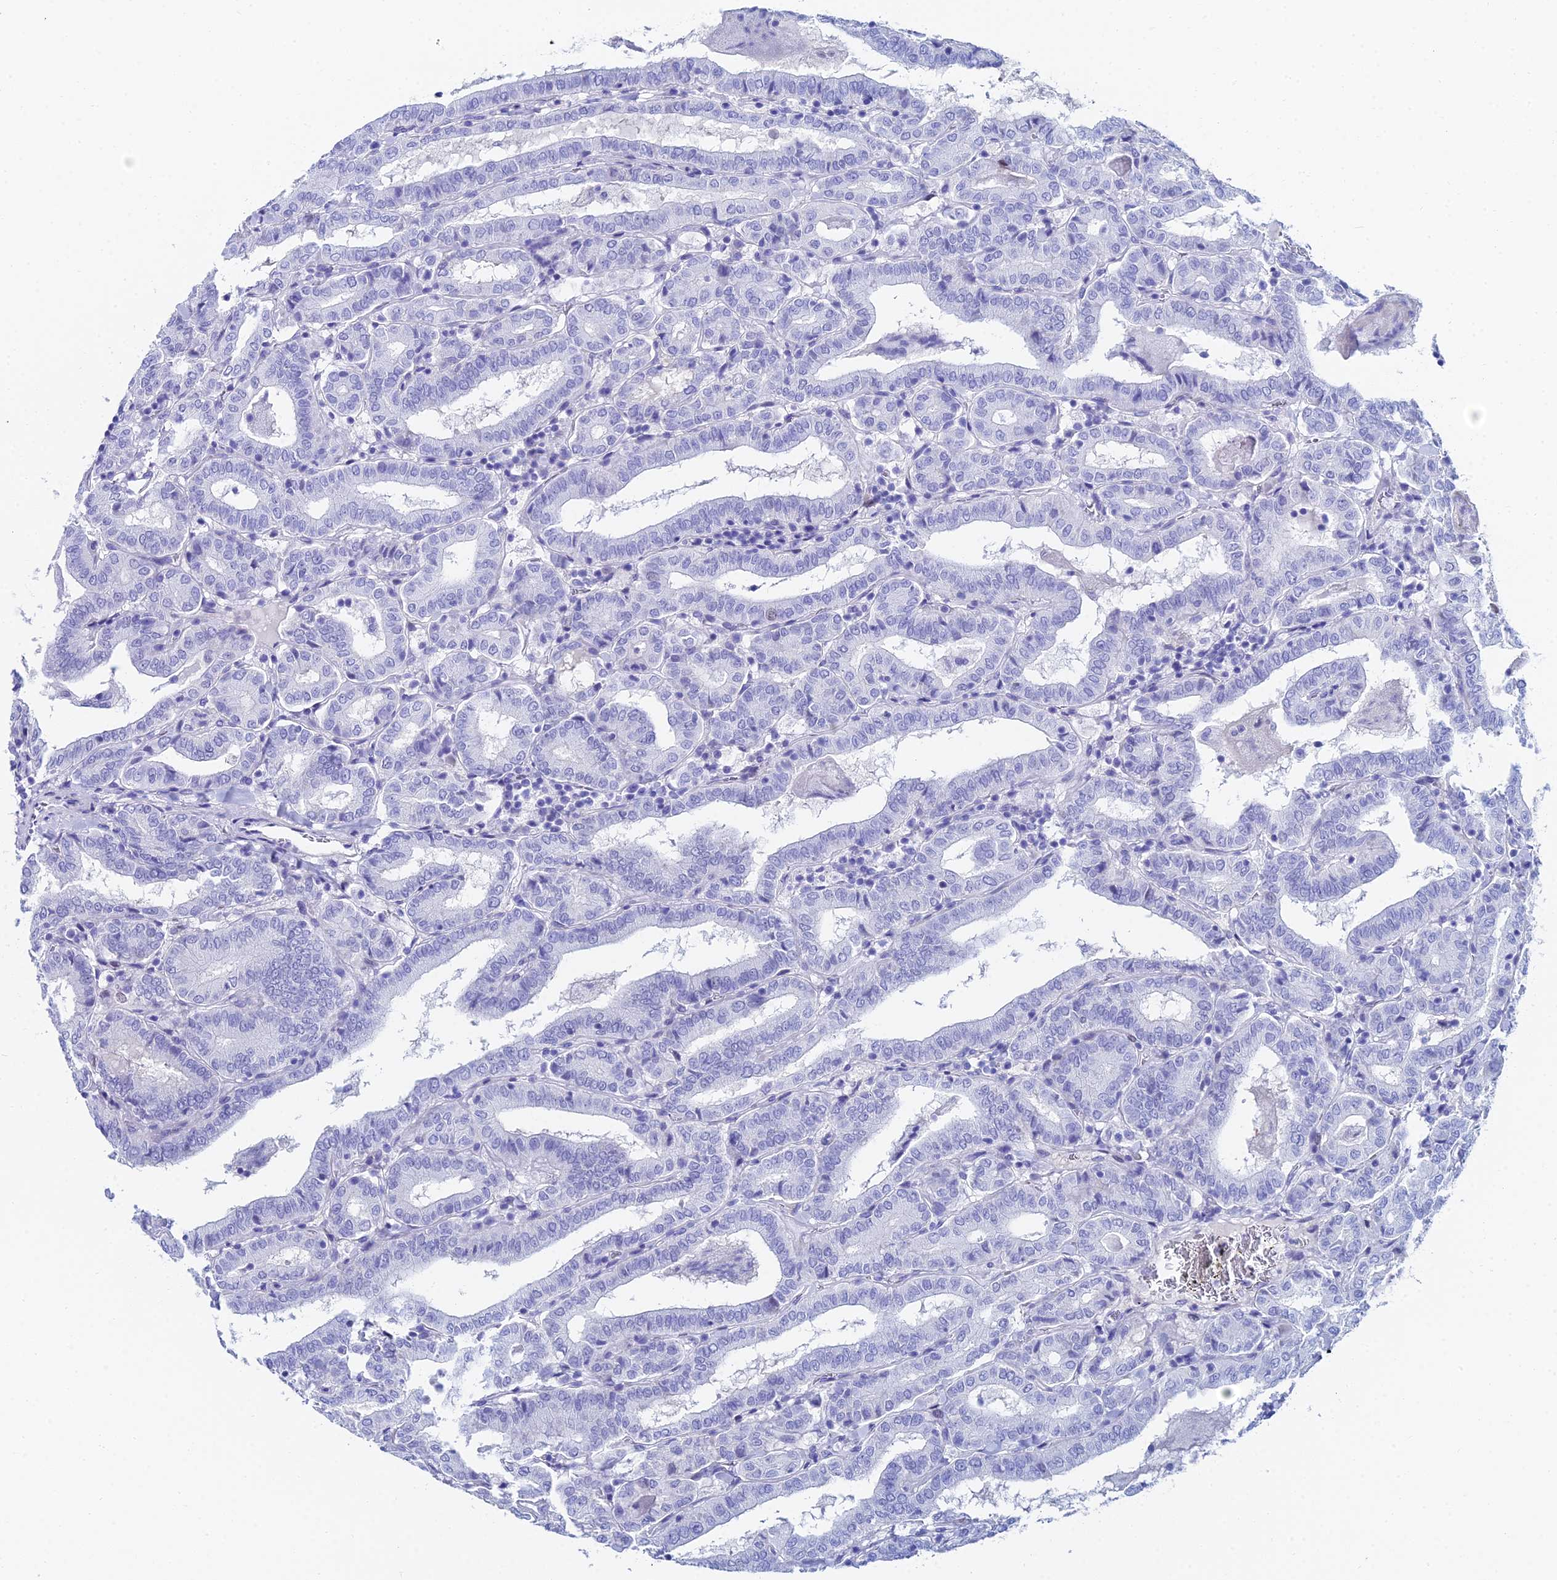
{"staining": {"intensity": "negative", "quantity": "none", "location": "none"}, "tissue": "thyroid cancer", "cell_type": "Tumor cells", "image_type": "cancer", "snomed": [{"axis": "morphology", "description": "Papillary adenocarcinoma, NOS"}, {"axis": "topography", "description": "Thyroid gland"}], "caption": "Thyroid cancer was stained to show a protein in brown. There is no significant expression in tumor cells.", "gene": "HSPA1L", "patient": {"sex": "female", "age": 72}}